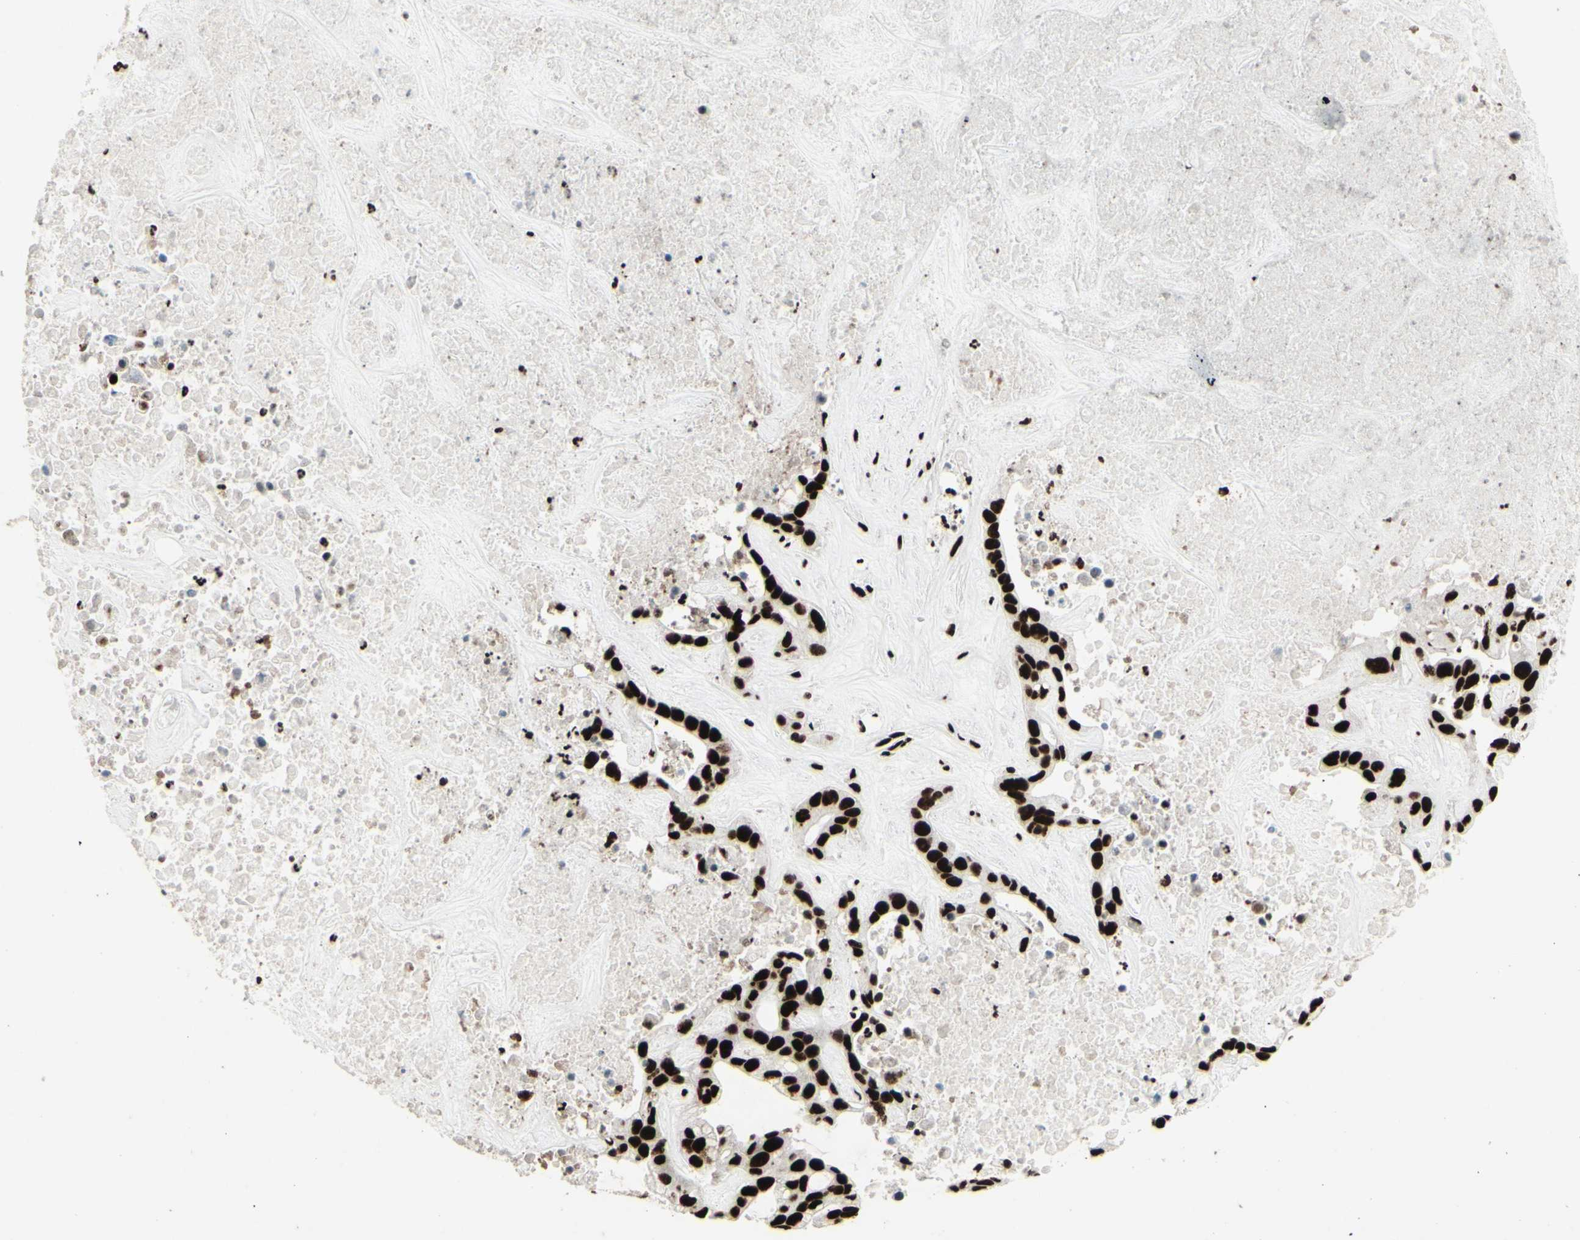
{"staining": {"intensity": "strong", "quantity": ">75%", "location": "nuclear"}, "tissue": "liver cancer", "cell_type": "Tumor cells", "image_type": "cancer", "snomed": [{"axis": "morphology", "description": "Cholangiocarcinoma"}, {"axis": "topography", "description": "Liver"}], "caption": "This is an image of immunohistochemistry (IHC) staining of liver cholangiocarcinoma, which shows strong staining in the nuclear of tumor cells.", "gene": "U2AF2", "patient": {"sex": "female", "age": 65}}